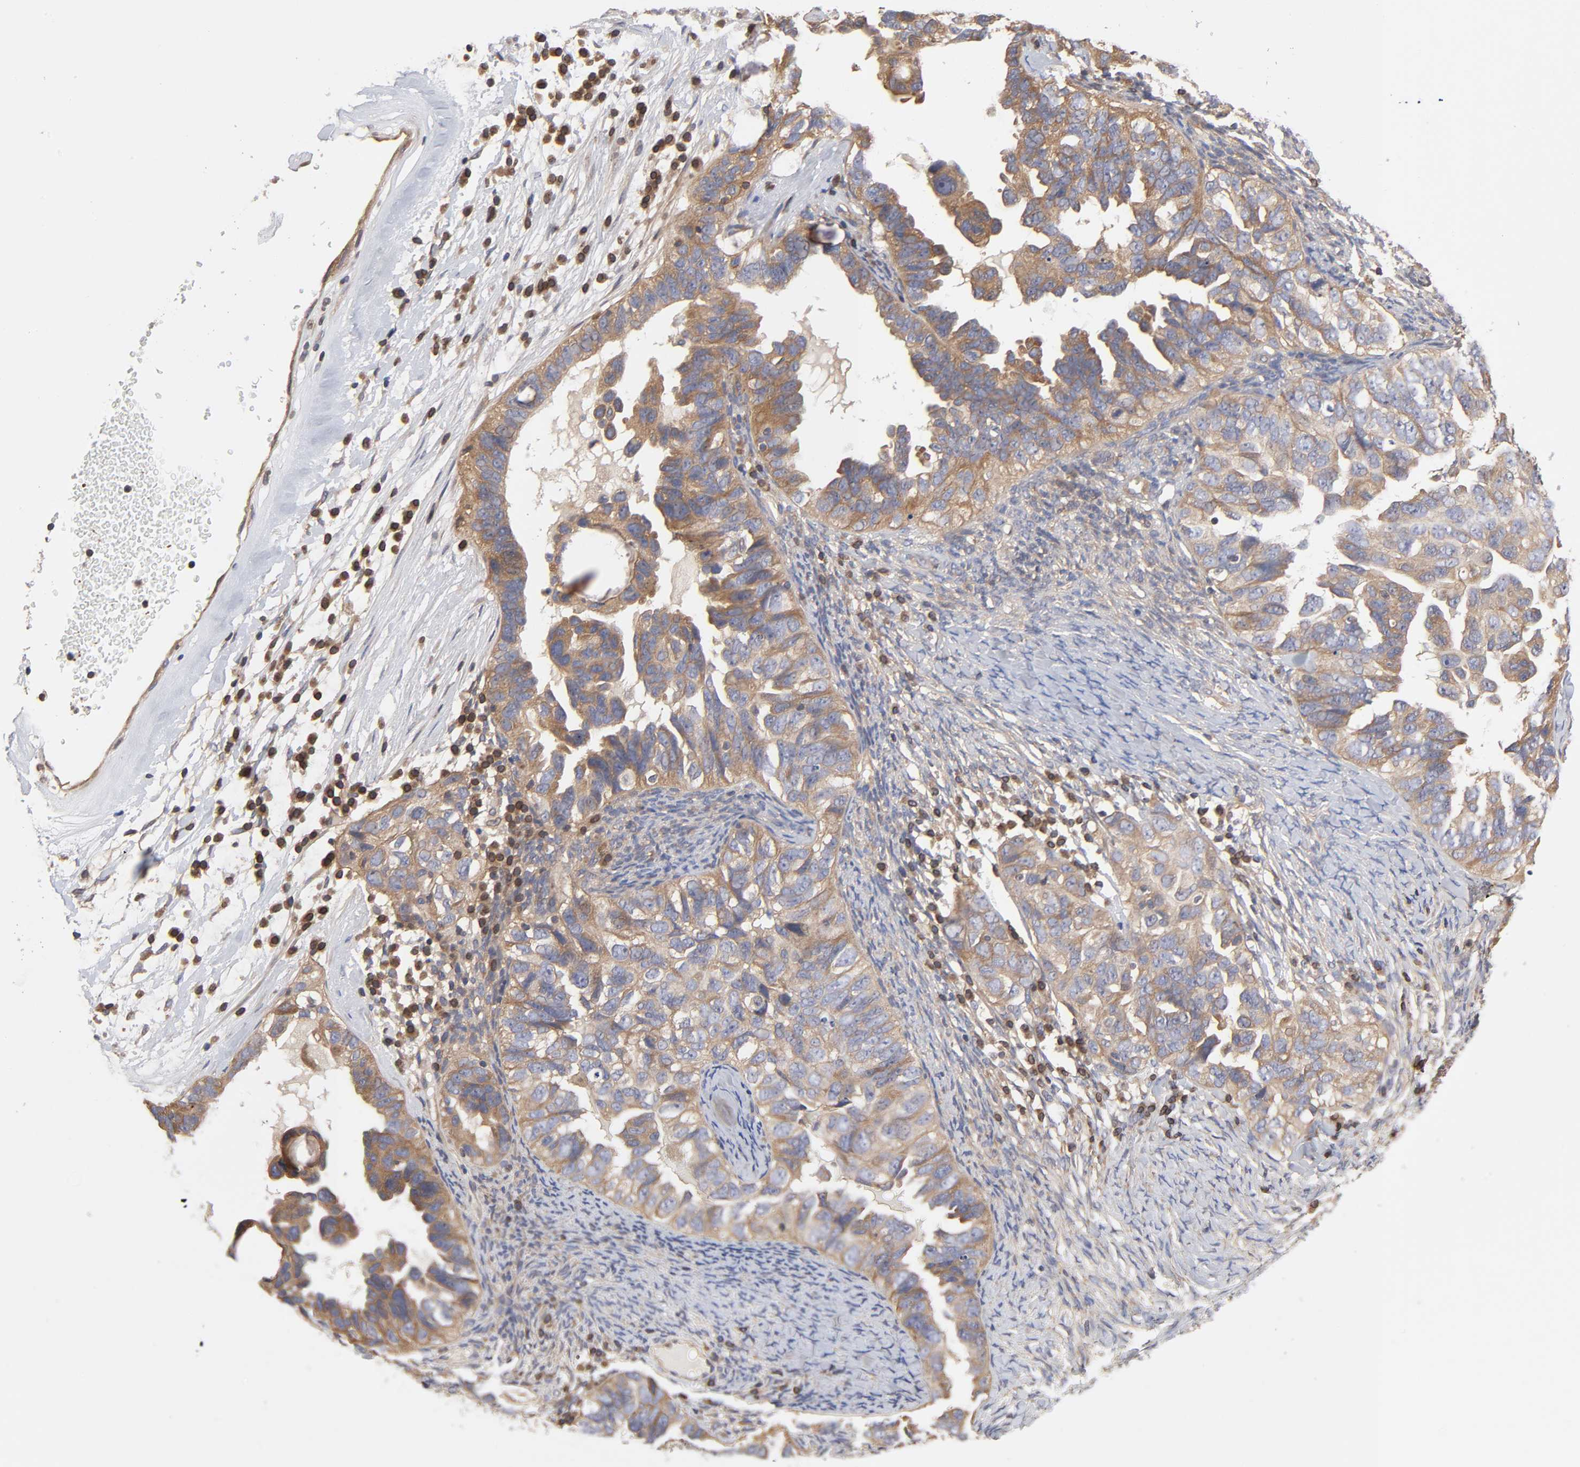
{"staining": {"intensity": "moderate", "quantity": ">75%", "location": "cytoplasmic/membranous"}, "tissue": "ovarian cancer", "cell_type": "Tumor cells", "image_type": "cancer", "snomed": [{"axis": "morphology", "description": "Cystadenocarcinoma, serous, NOS"}, {"axis": "topography", "description": "Ovary"}], "caption": "Ovarian serous cystadenocarcinoma stained for a protein displays moderate cytoplasmic/membranous positivity in tumor cells.", "gene": "STRN3", "patient": {"sex": "female", "age": 82}}